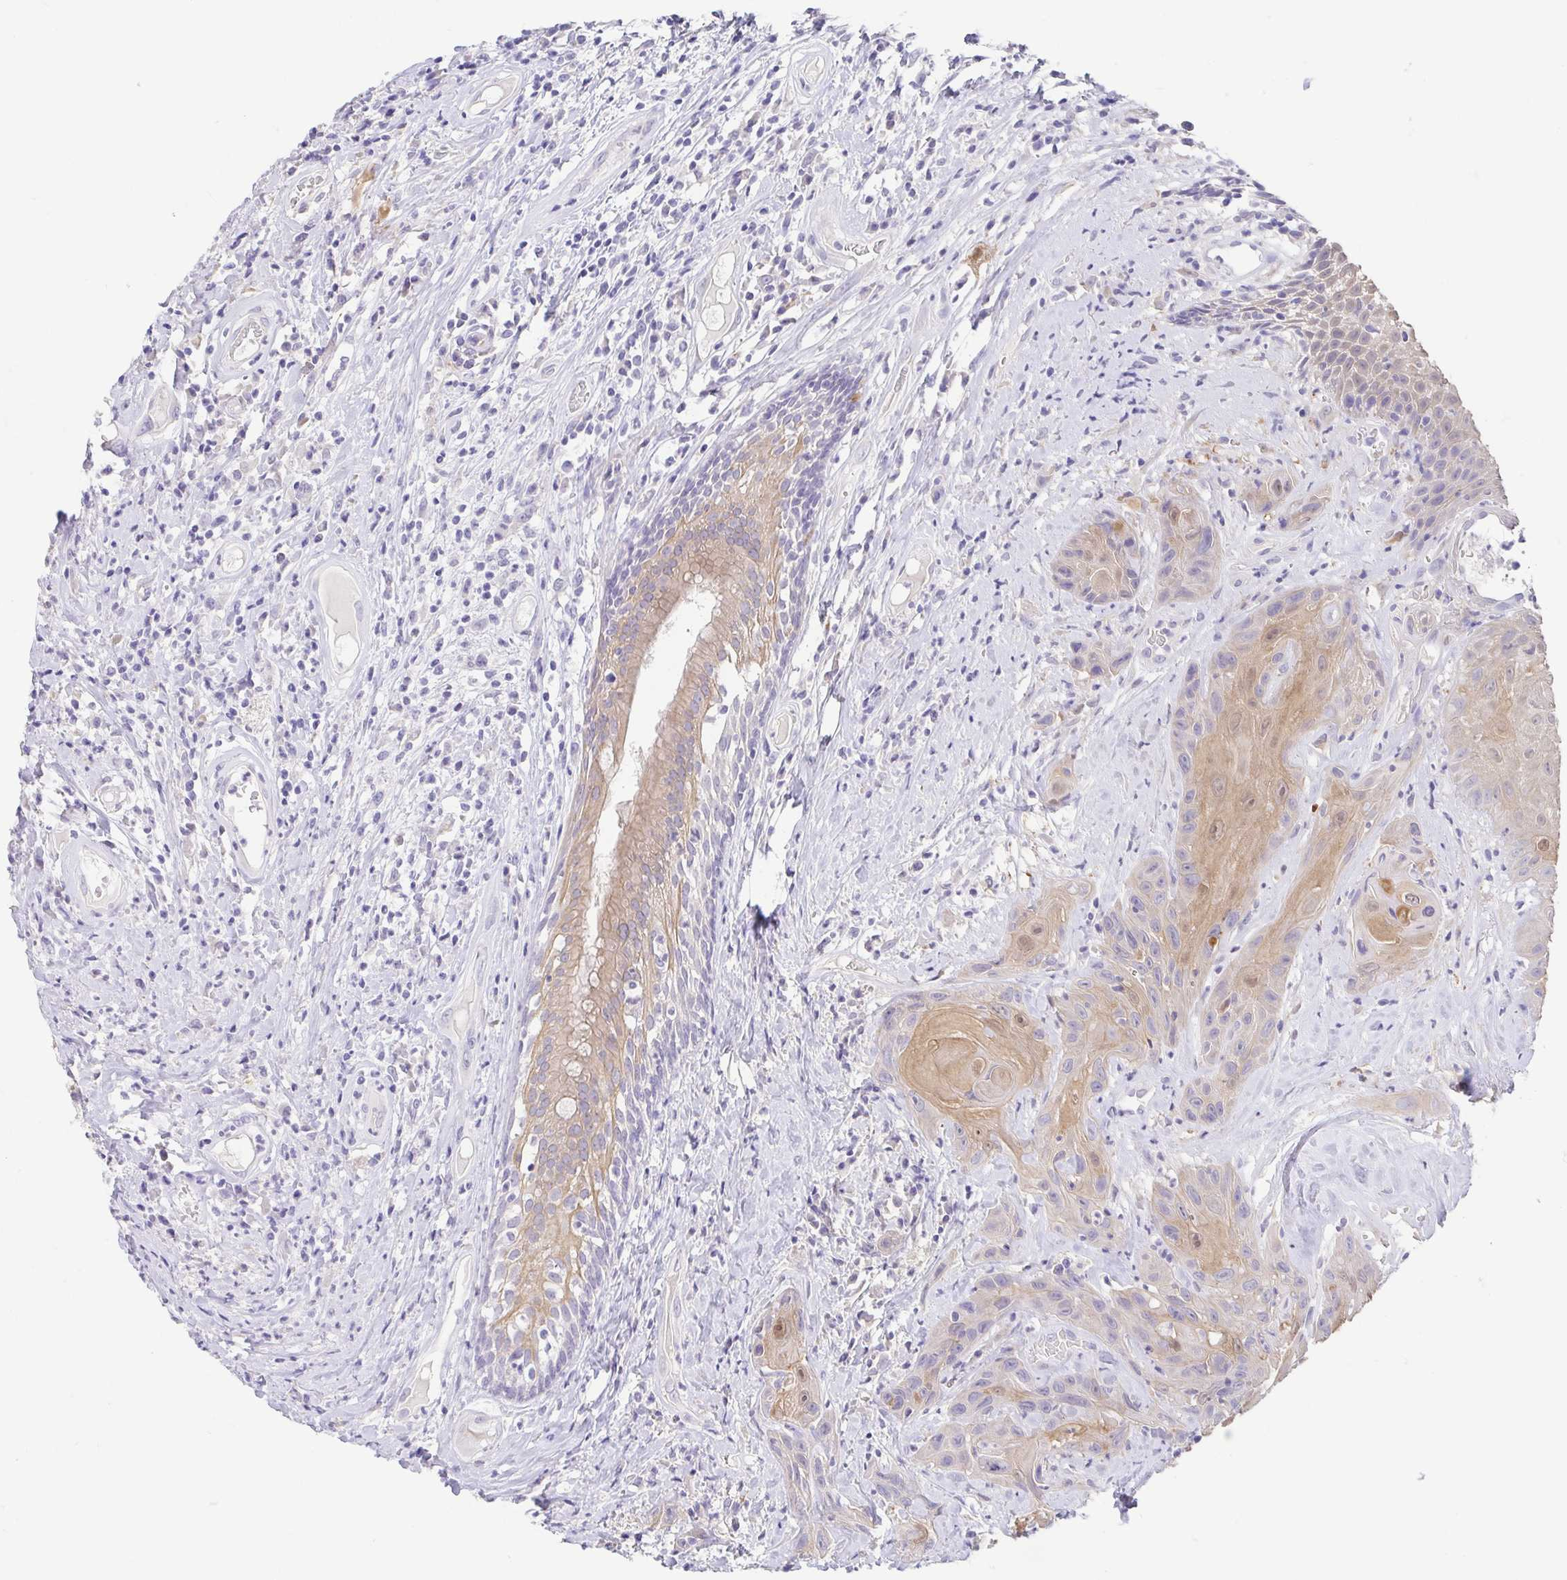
{"staining": {"intensity": "weak", "quantity": "<25%", "location": "cytoplasmic/membranous"}, "tissue": "head and neck cancer", "cell_type": "Tumor cells", "image_type": "cancer", "snomed": [{"axis": "morphology", "description": "Squamous cell carcinoma, NOS"}, {"axis": "topography", "description": "Head-Neck"}], "caption": "Tumor cells show no significant protein staining in head and neck cancer. (Brightfield microscopy of DAB (3,3'-diaminobenzidine) immunohistochemistry at high magnification).", "gene": "FABP3", "patient": {"sex": "male", "age": 57}}